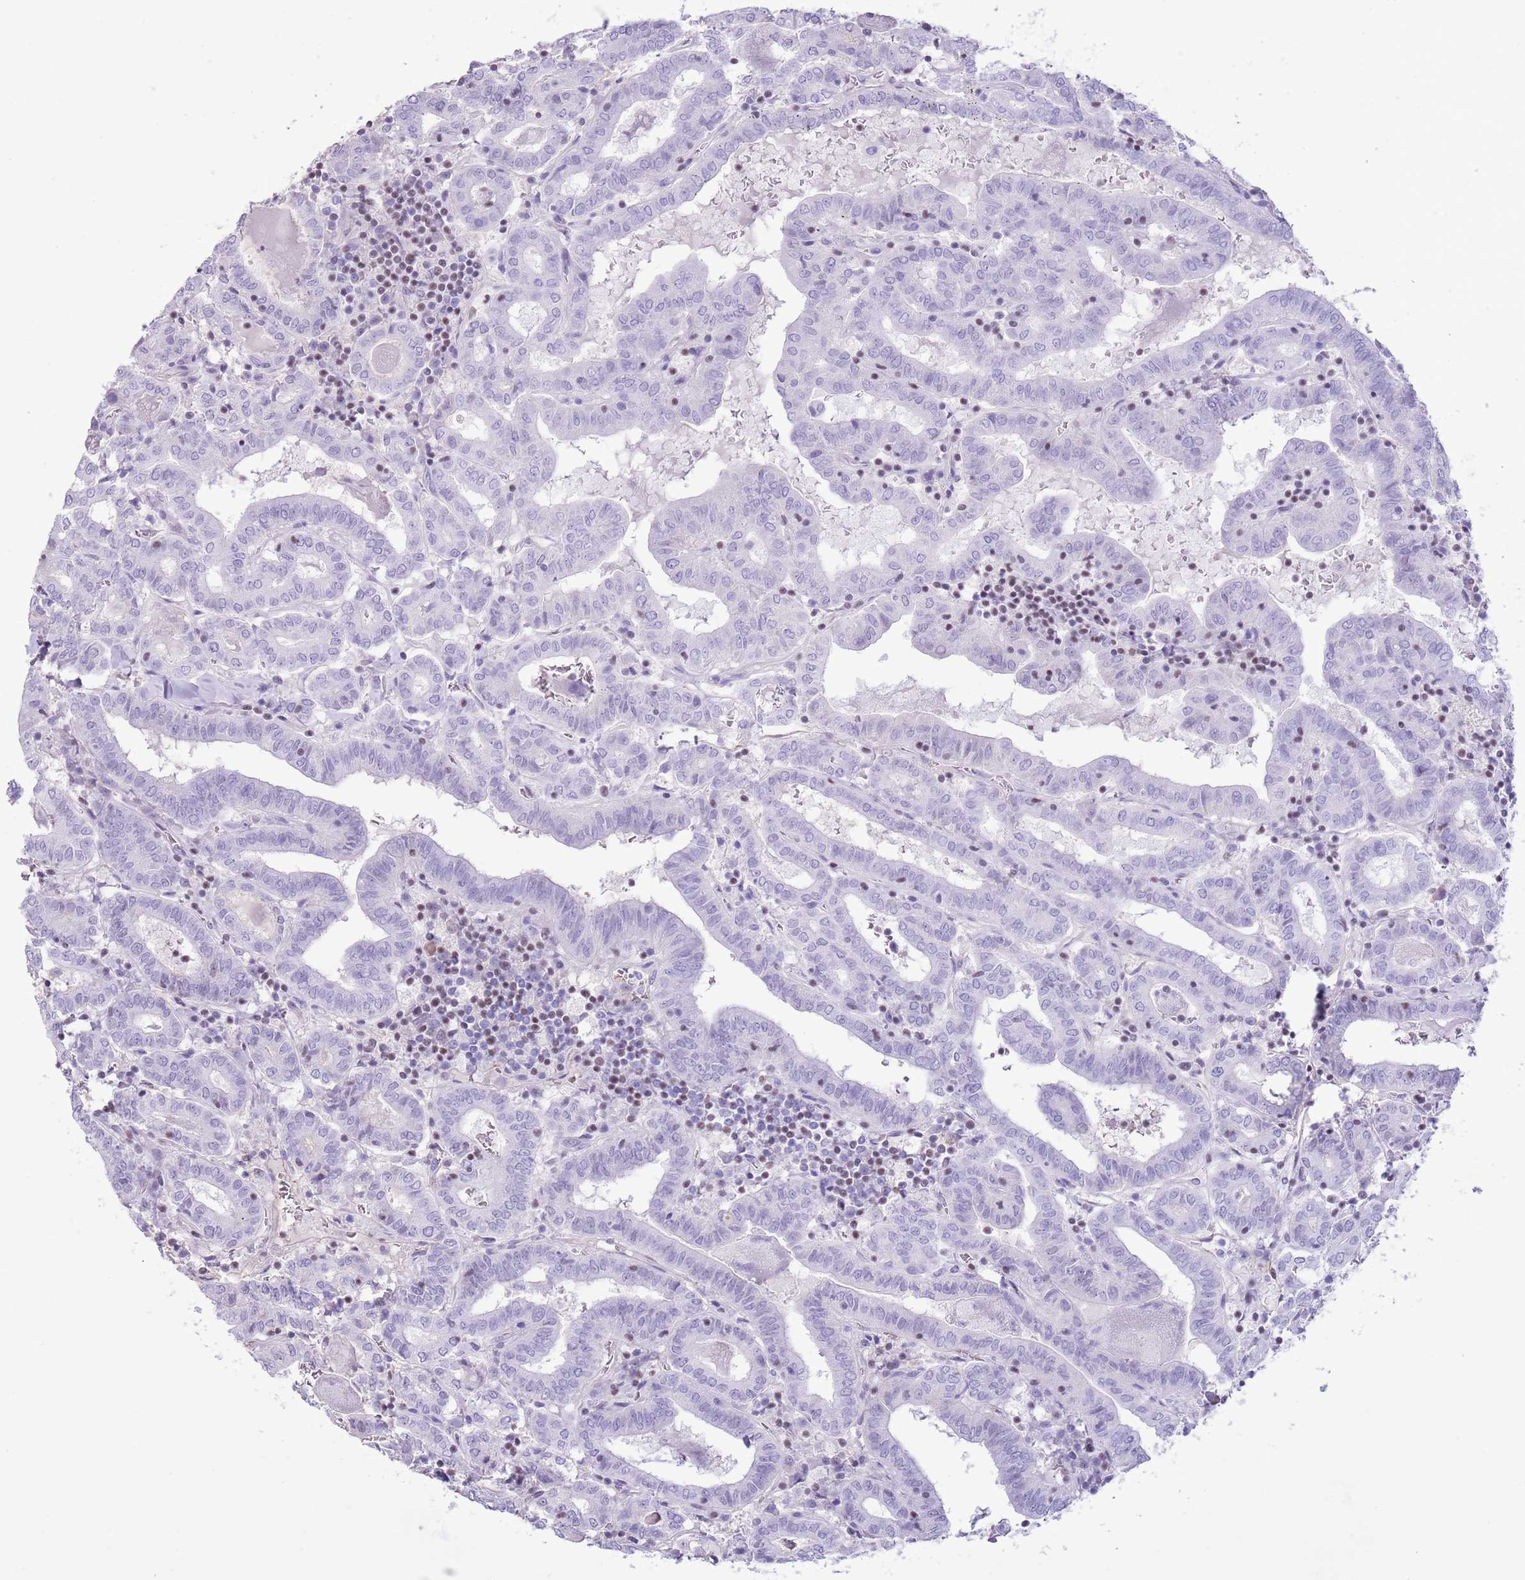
{"staining": {"intensity": "negative", "quantity": "none", "location": "none"}, "tissue": "thyroid cancer", "cell_type": "Tumor cells", "image_type": "cancer", "snomed": [{"axis": "morphology", "description": "Papillary adenocarcinoma, NOS"}, {"axis": "topography", "description": "Thyroid gland"}], "caption": "DAB immunohistochemical staining of papillary adenocarcinoma (thyroid) displays no significant staining in tumor cells.", "gene": "BCL11B", "patient": {"sex": "female", "age": 72}}